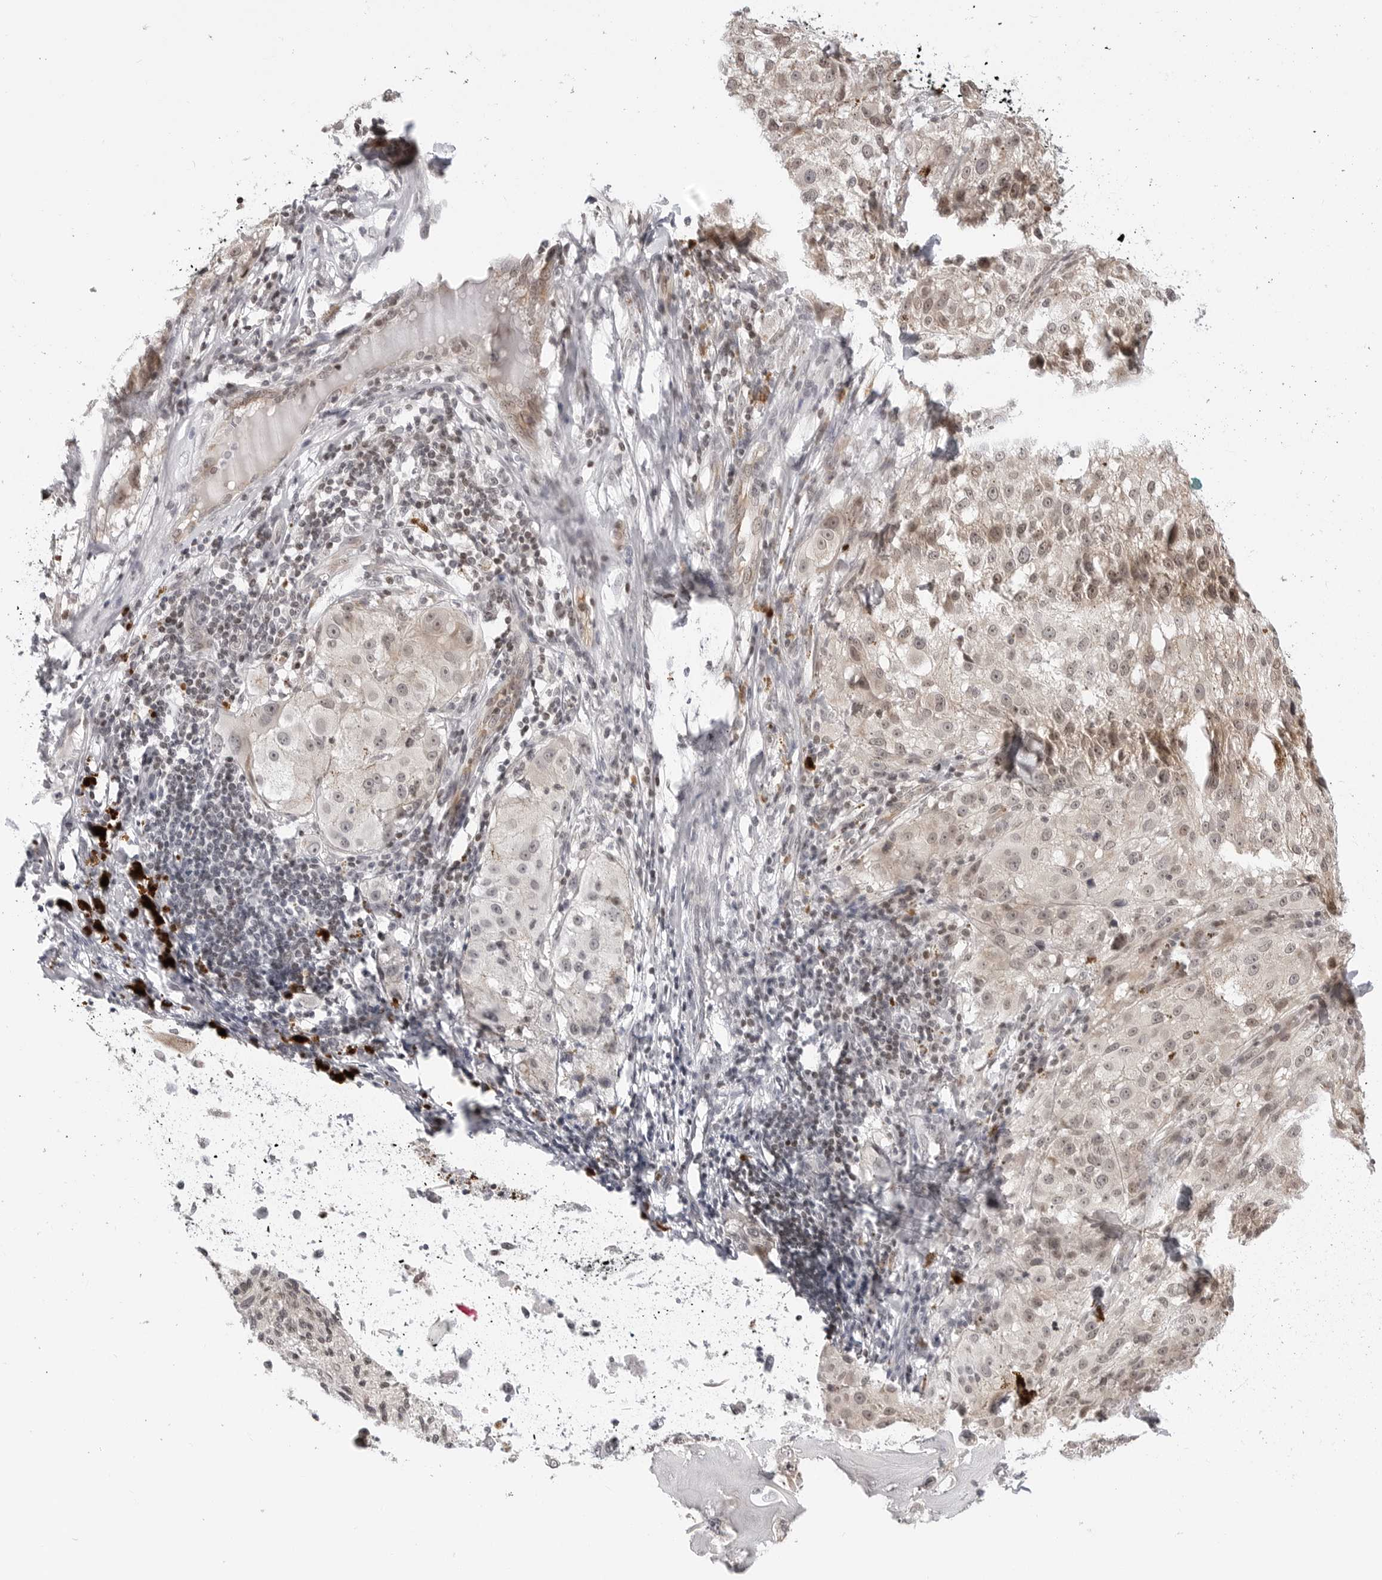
{"staining": {"intensity": "weak", "quantity": "25%-75%", "location": "cytoplasmic/membranous,nuclear"}, "tissue": "melanoma", "cell_type": "Tumor cells", "image_type": "cancer", "snomed": [{"axis": "morphology", "description": "Malignant melanoma, NOS"}, {"axis": "topography", "description": "Skin"}], "caption": "Immunohistochemistry of melanoma displays low levels of weak cytoplasmic/membranous and nuclear positivity in approximately 25%-75% of tumor cells.", "gene": "C8orf33", "patient": {"sex": "female", "age": 73}}